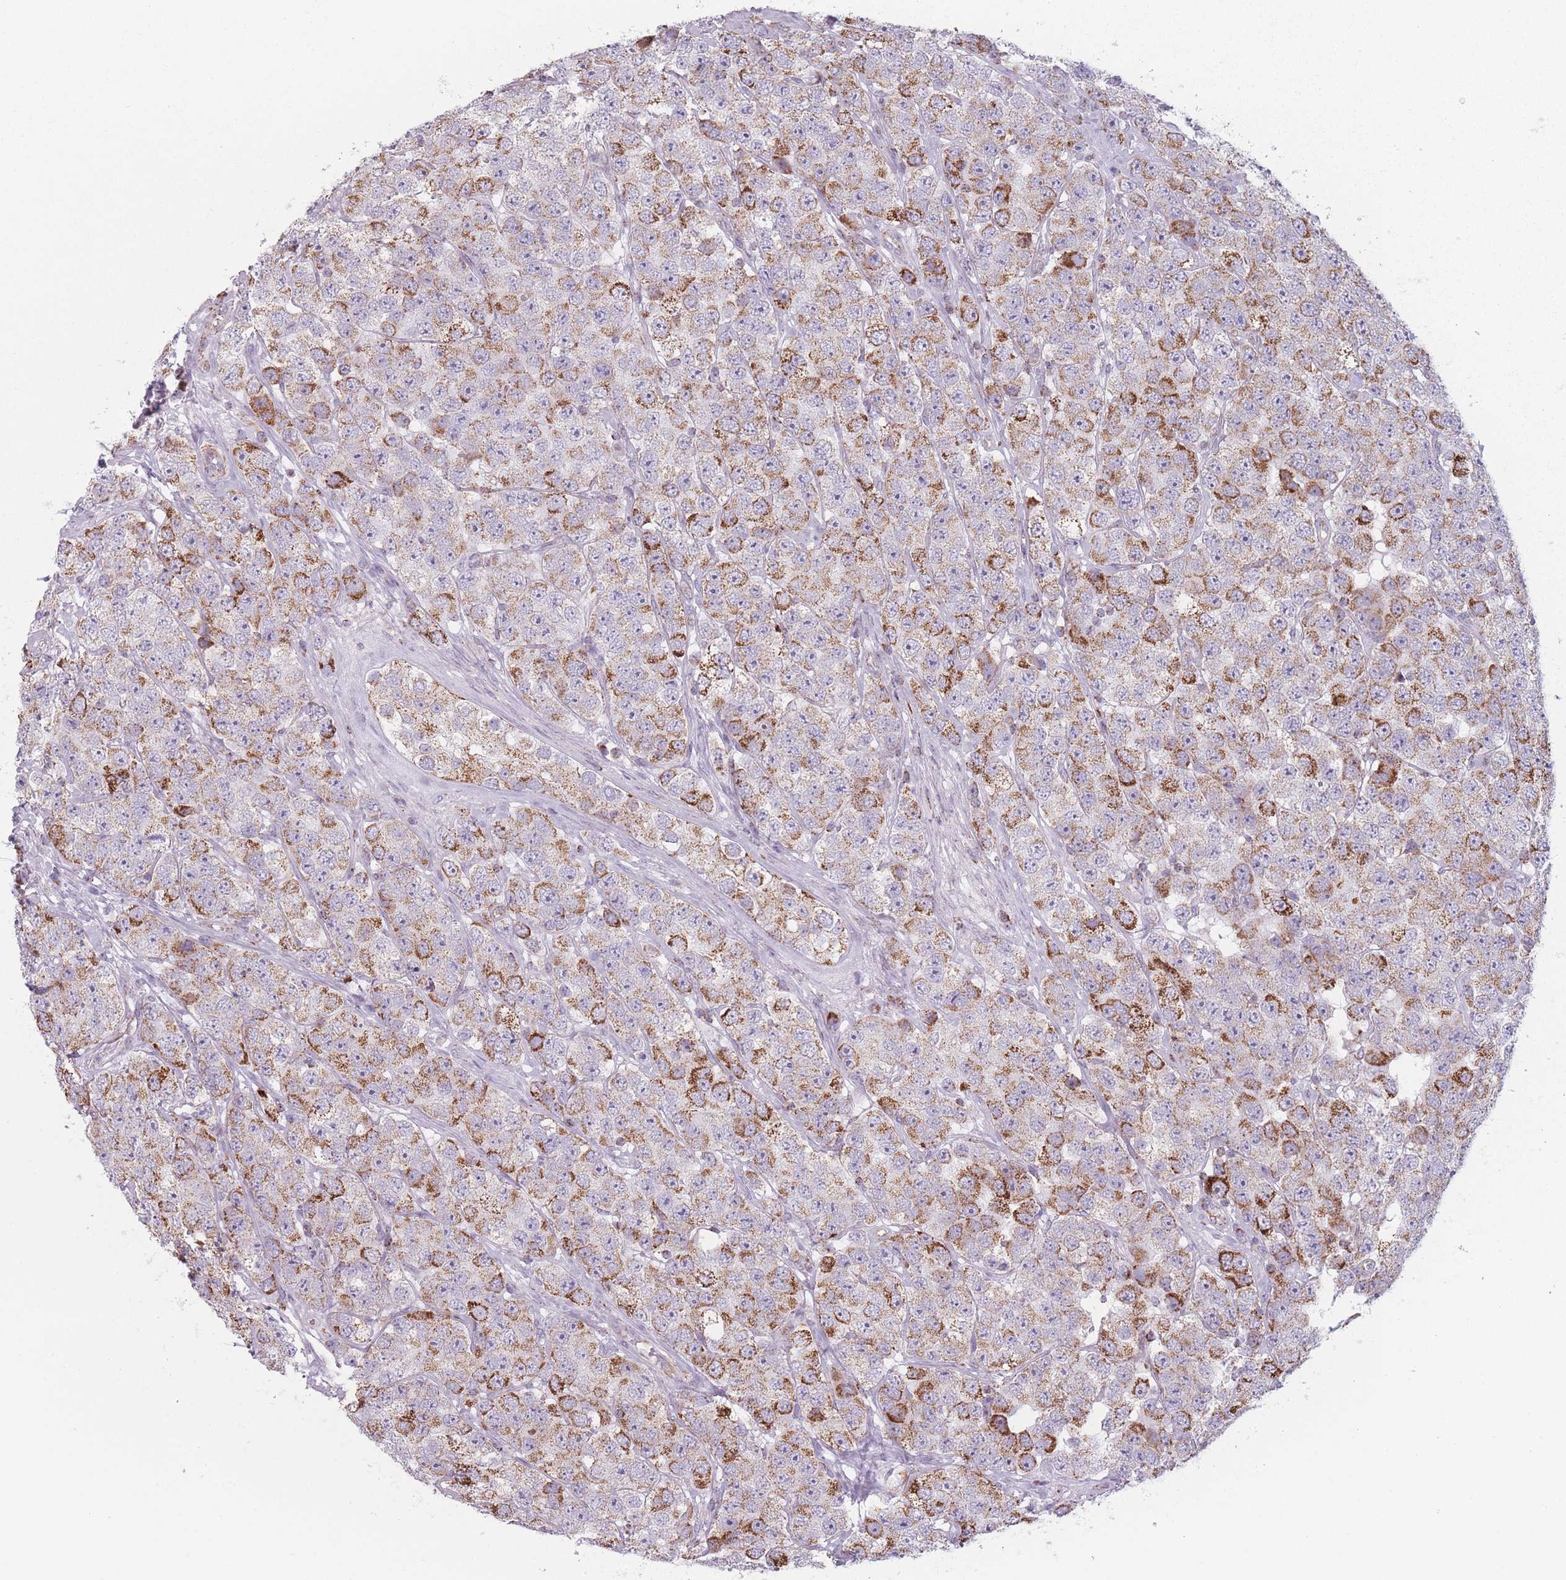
{"staining": {"intensity": "moderate", "quantity": "25%-75%", "location": "cytoplasmic/membranous"}, "tissue": "testis cancer", "cell_type": "Tumor cells", "image_type": "cancer", "snomed": [{"axis": "morphology", "description": "Seminoma, NOS"}, {"axis": "topography", "description": "Testis"}], "caption": "About 25%-75% of tumor cells in human testis cancer exhibit moderate cytoplasmic/membranous protein staining as visualized by brown immunohistochemical staining.", "gene": "DCHS1", "patient": {"sex": "male", "age": 28}}